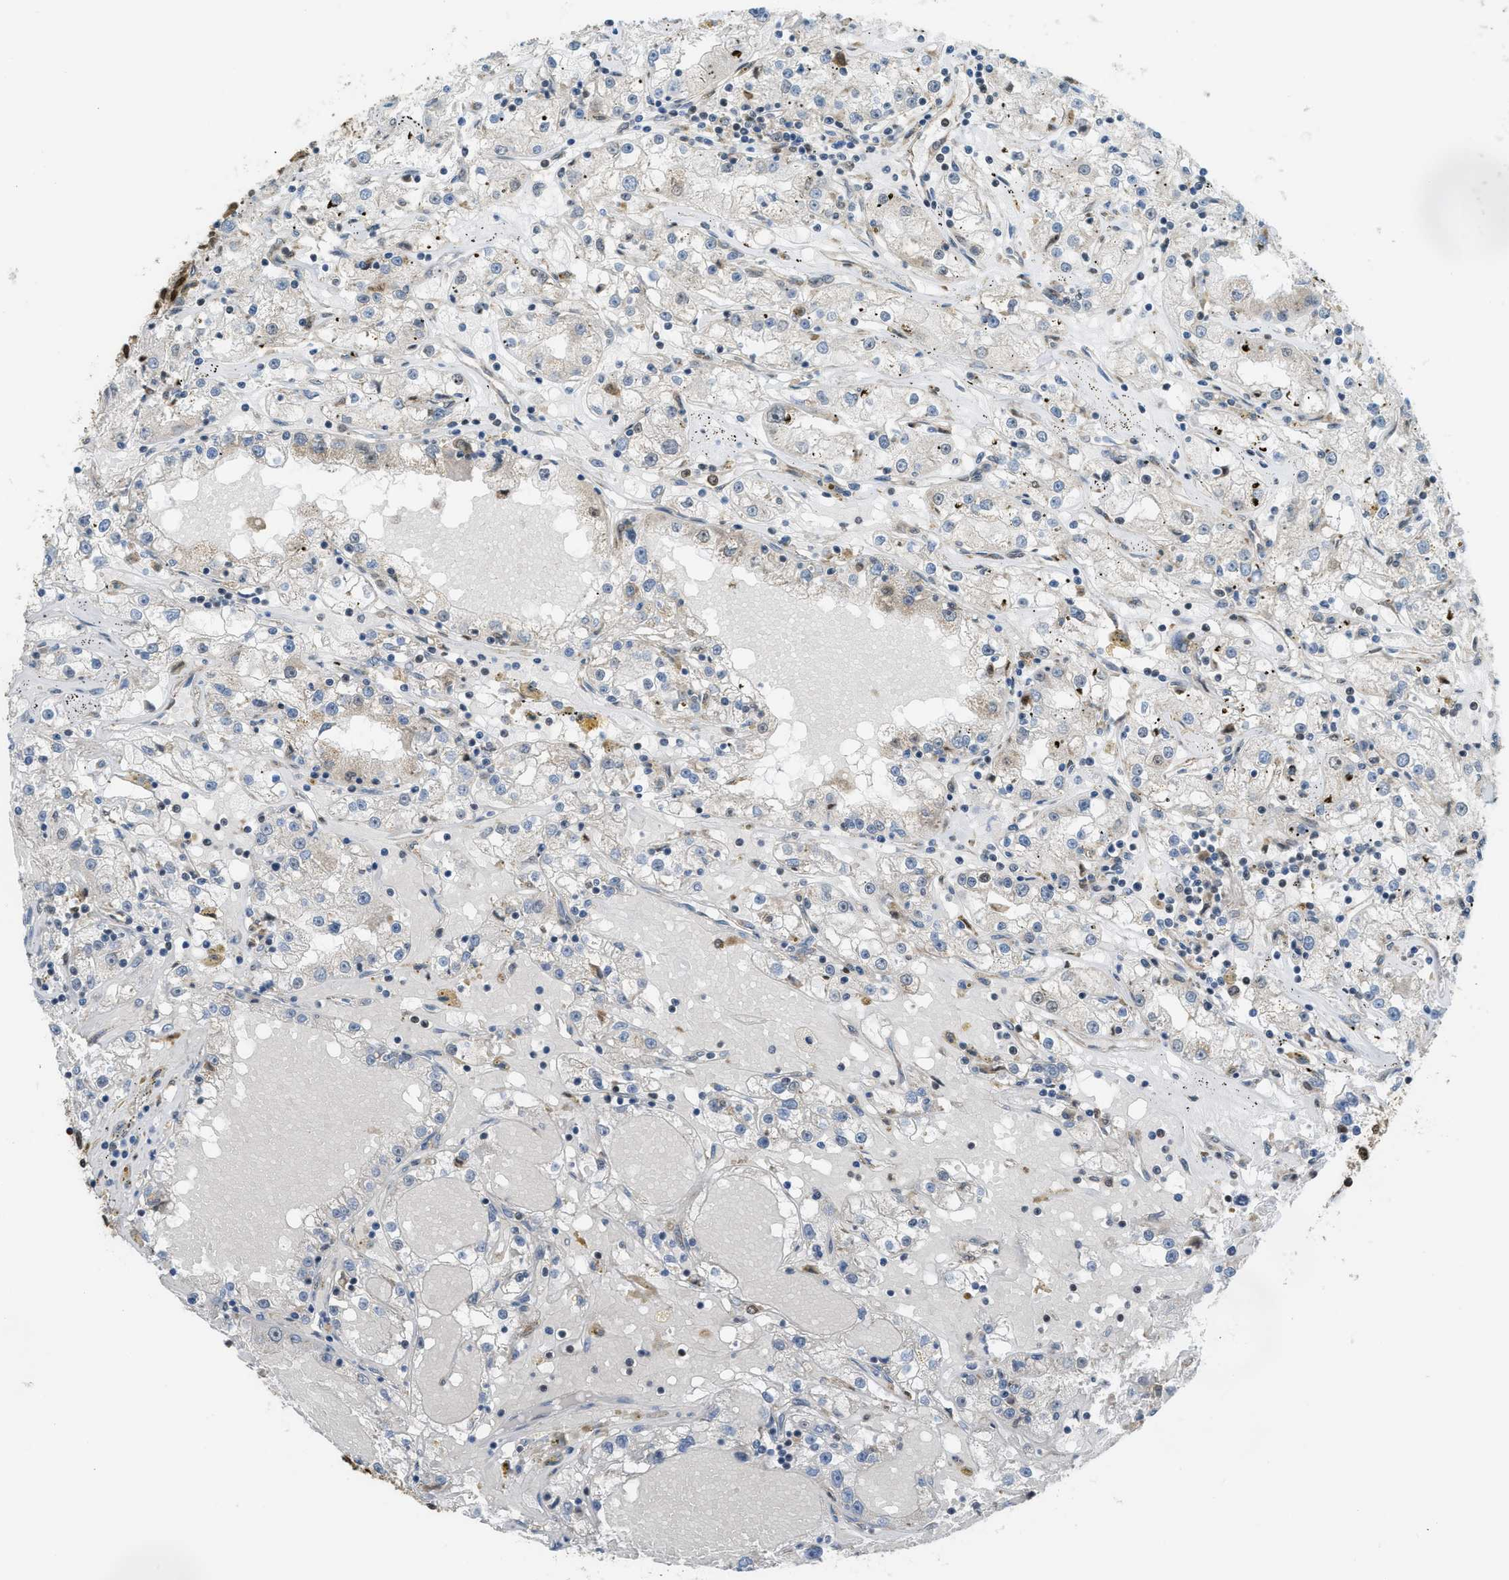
{"staining": {"intensity": "negative", "quantity": "none", "location": "none"}, "tissue": "renal cancer", "cell_type": "Tumor cells", "image_type": "cancer", "snomed": [{"axis": "morphology", "description": "Adenocarcinoma, NOS"}, {"axis": "topography", "description": "Kidney"}], "caption": "An immunohistochemistry image of renal adenocarcinoma is shown. There is no staining in tumor cells of renal adenocarcinoma.", "gene": "TNPO1", "patient": {"sex": "male", "age": 56}}